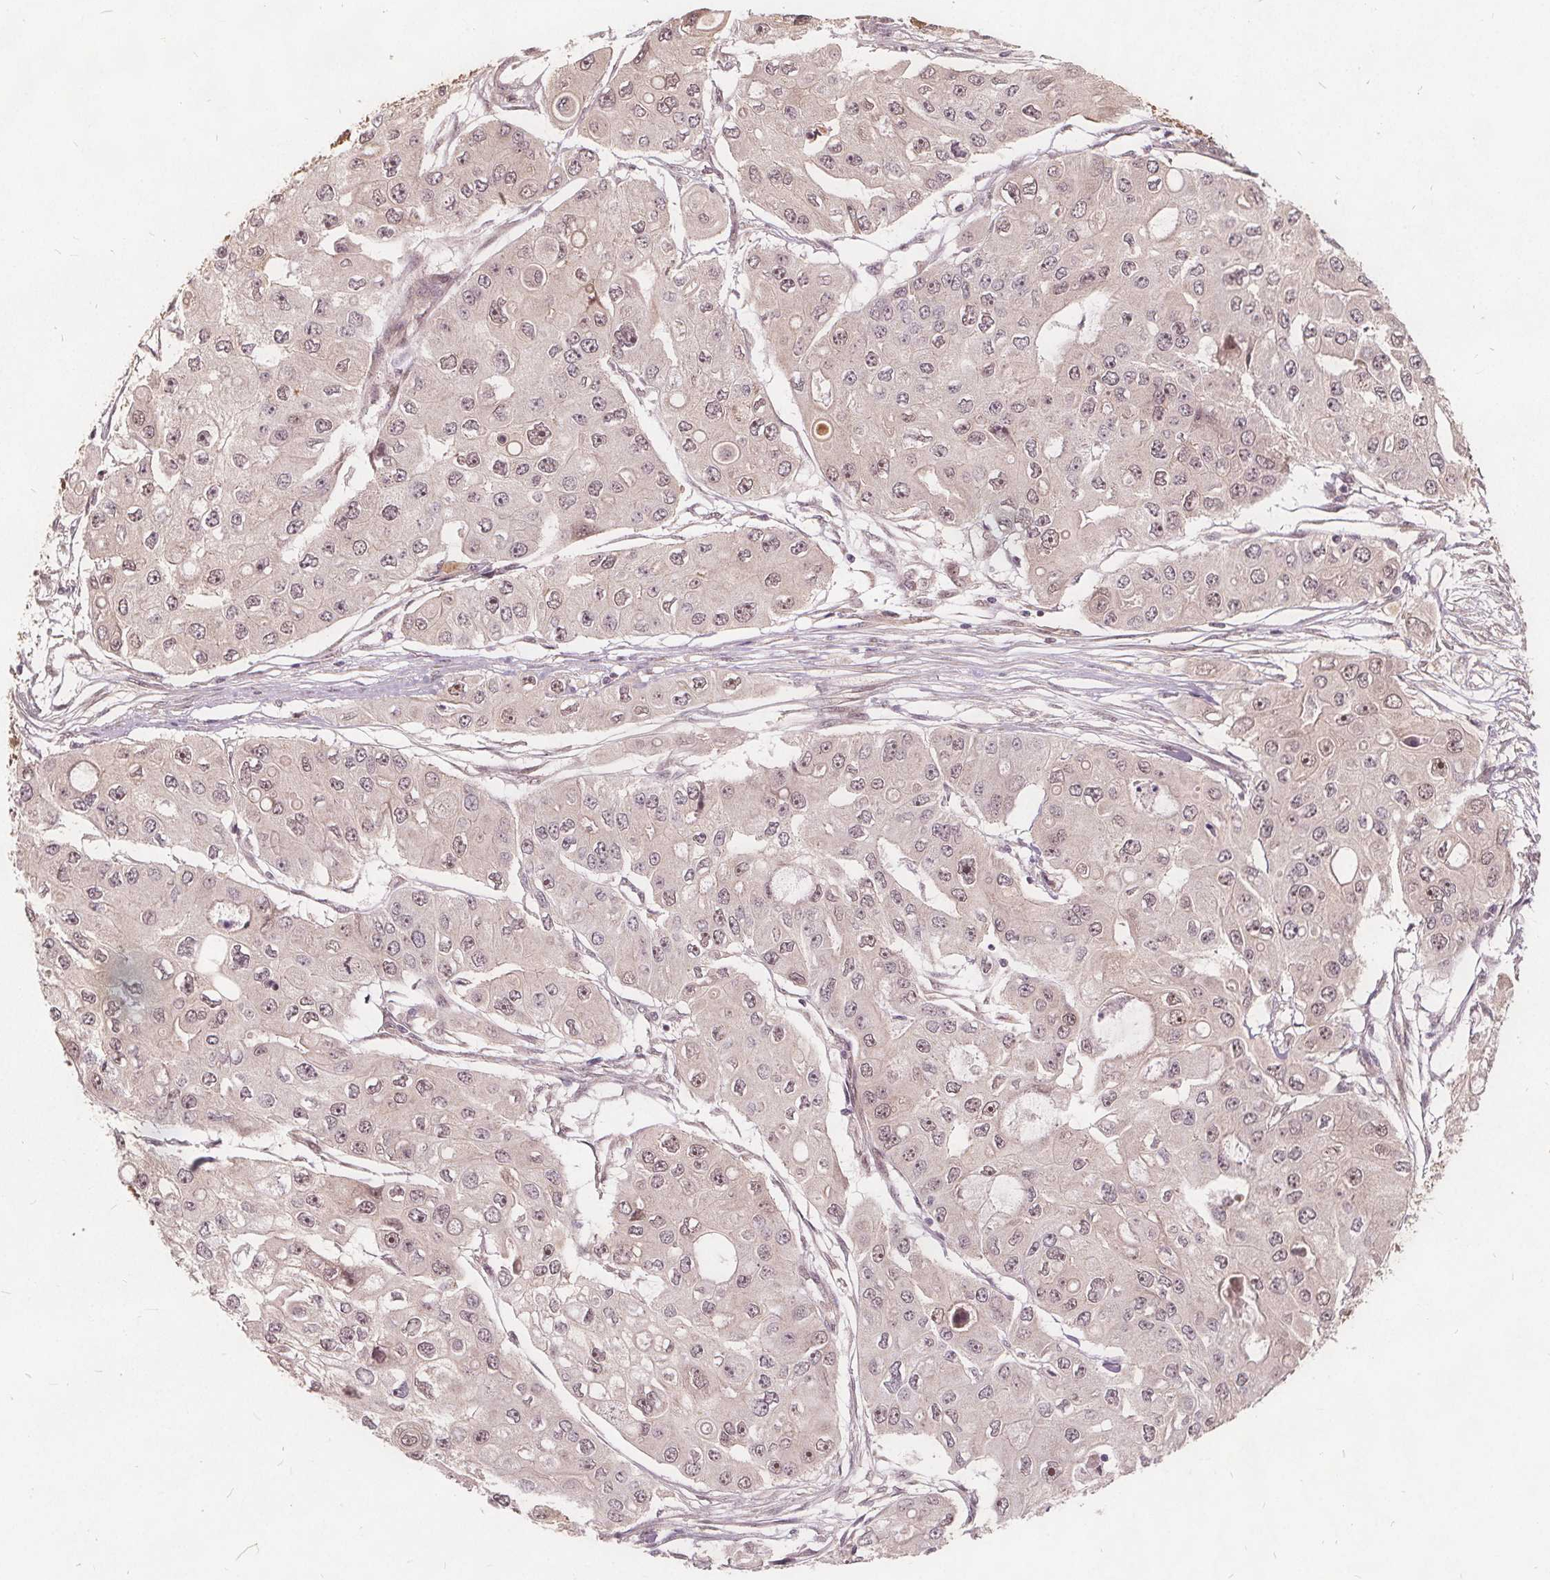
{"staining": {"intensity": "weak", "quantity": ">75%", "location": "cytoplasmic/membranous,nuclear"}, "tissue": "ovarian cancer", "cell_type": "Tumor cells", "image_type": "cancer", "snomed": [{"axis": "morphology", "description": "Cystadenocarcinoma, serous, NOS"}, {"axis": "topography", "description": "Ovary"}], "caption": "IHC (DAB) staining of ovarian cancer (serous cystadenocarcinoma) demonstrates weak cytoplasmic/membranous and nuclear protein expression in about >75% of tumor cells.", "gene": "PPP1CB", "patient": {"sex": "female", "age": 56}}